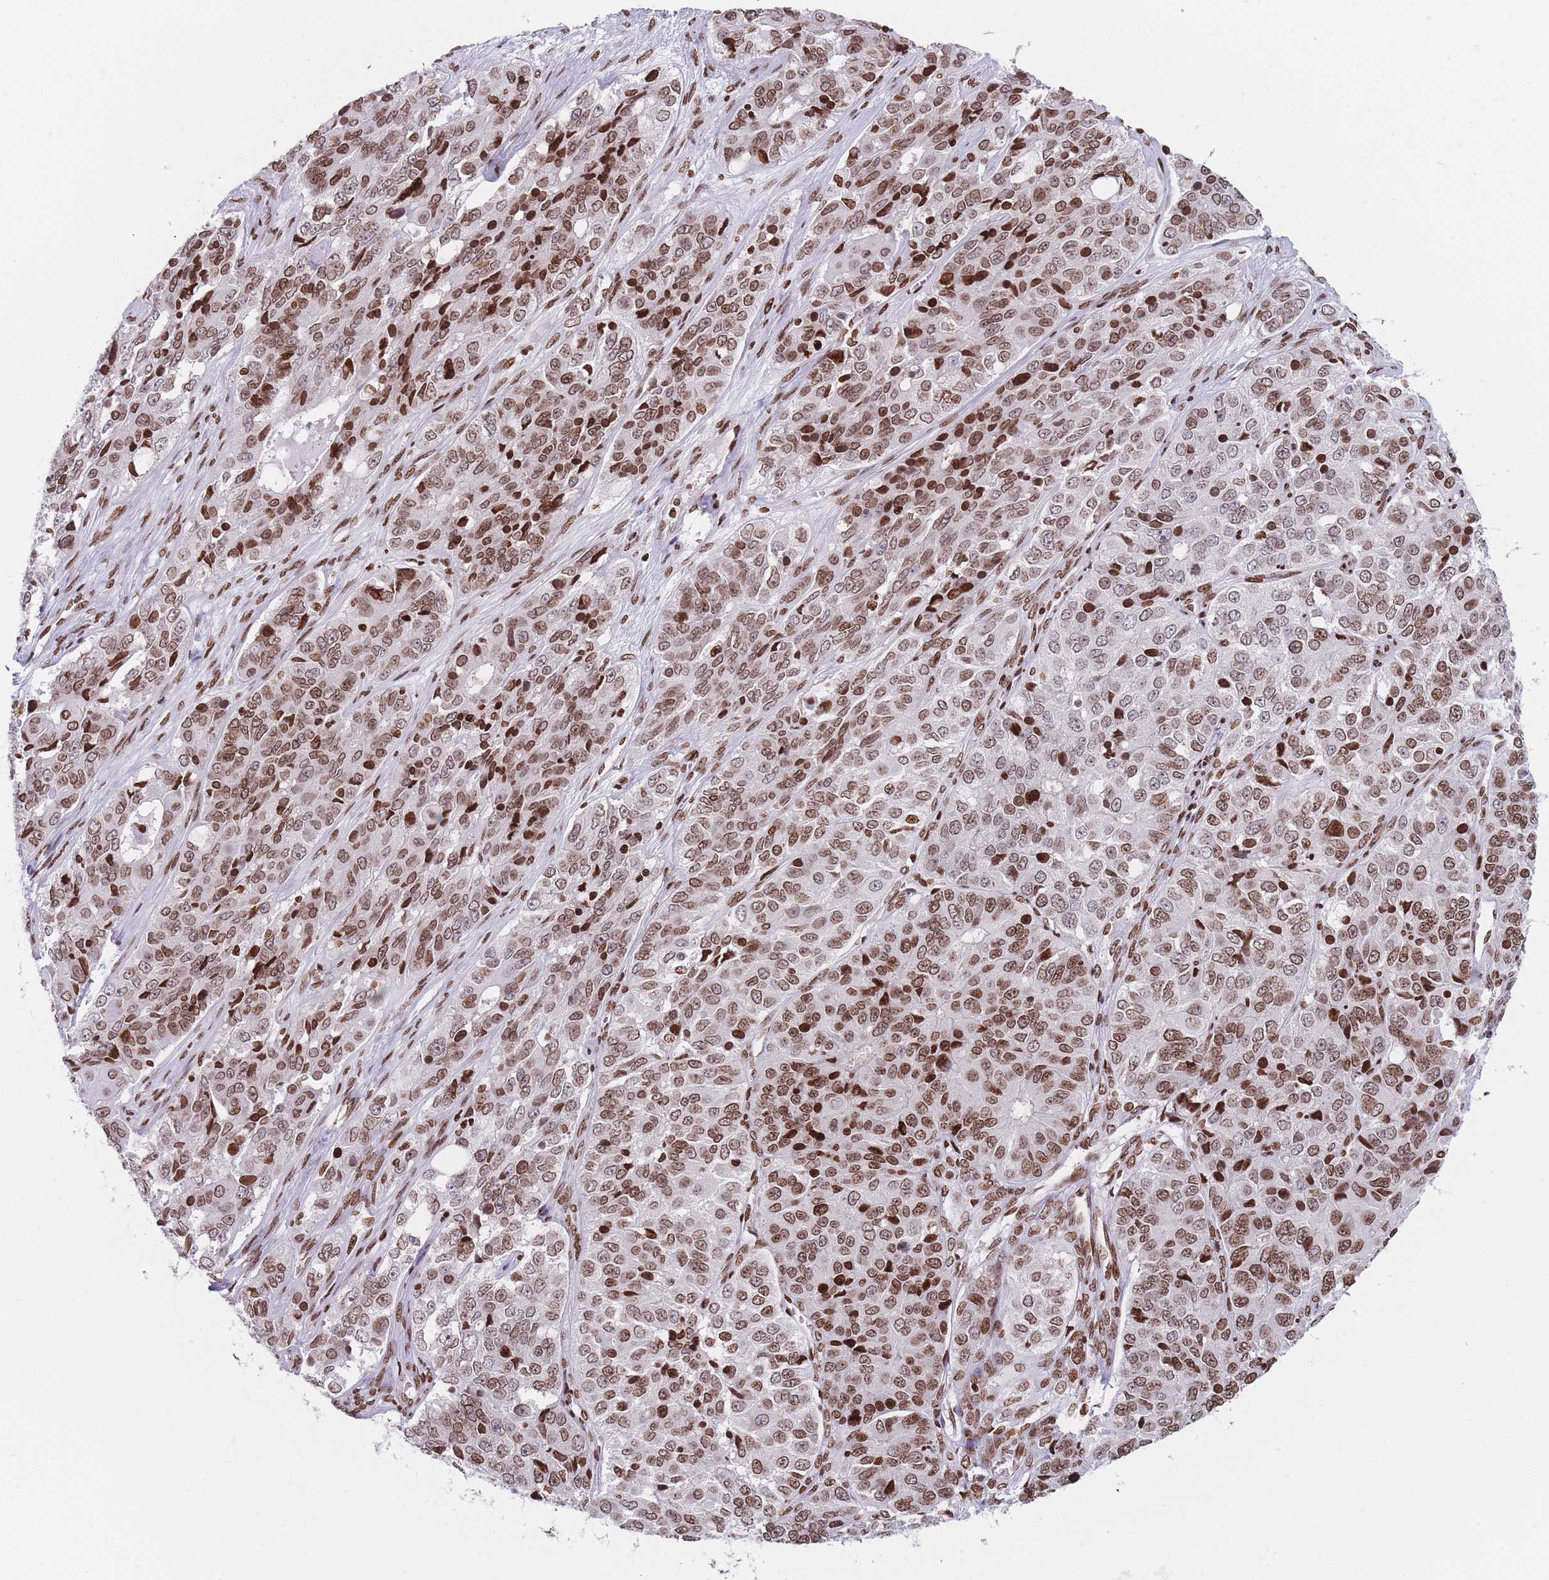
{"staining": {"intensity": "moderate", "quantity": ">75%", "location": "nuclear"}, "tissue": "ovarian cancer", "cell_type": "Tumor cells", "image_type": "cancer", "snomed": [{"axis": "morphology", "description": "Carcinoma, endometroid"}, {"axis": "topography", "description": "Ovary"}], "caption": "Immunohistochemical staining of ovarian cancer displays medium levels of moderate nuclear protein positivity in approximately >75% of tumor cells. The staining was performed using DAB (3,3'-diaminobenzidine), with brown indicating positive protein expression. Nuclei are stained blue with hematoxylin.", "gene": "AK9", "patient": {"sex": "female", "age": 51}}